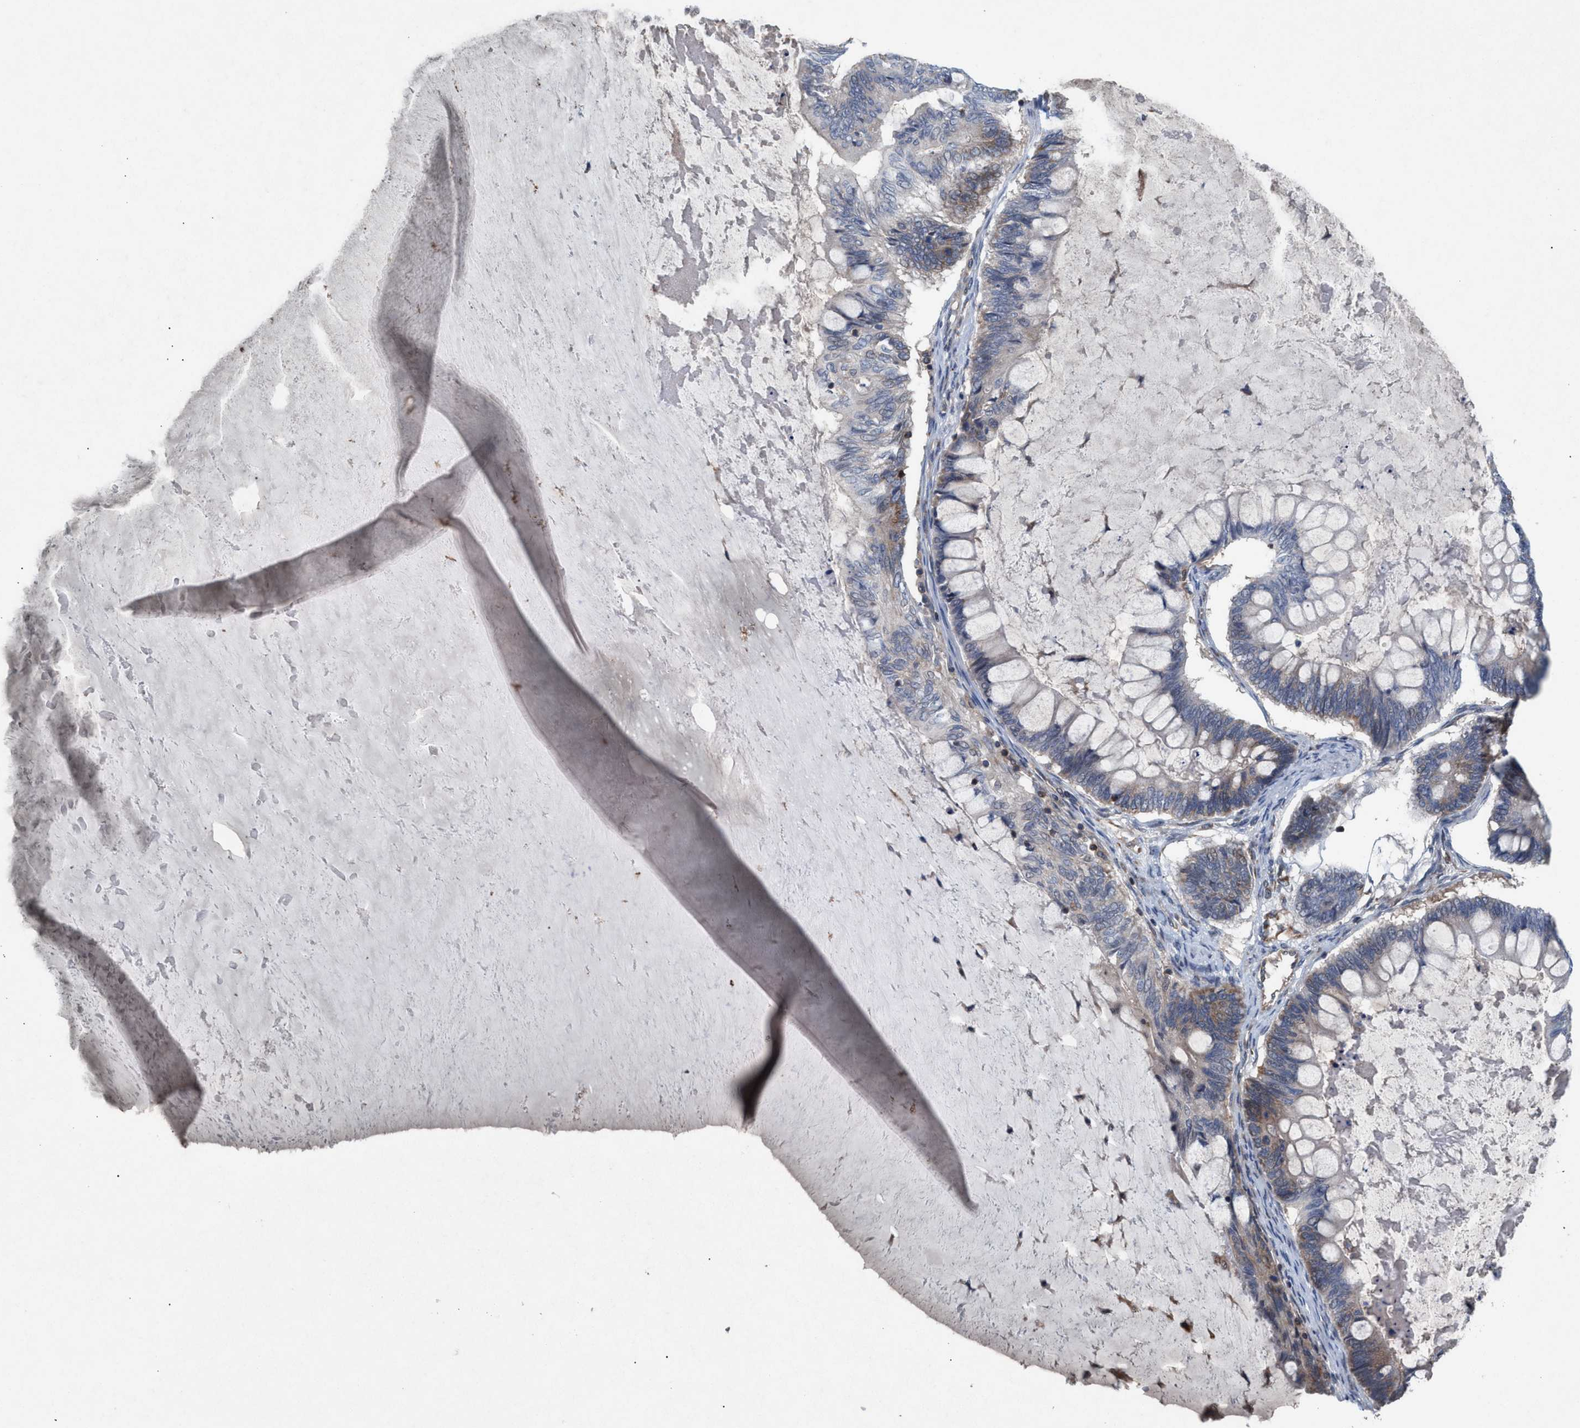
{"staining": {"intensity": "moderate", "quantity": "25%-75%", "location": "cytoplasmic/membranous"}, "tissue": "ovarian cancer", "cell_type": "Tumor cells", "image_type": "cancer", "snomed": [{"axis": "morphology", "description": "Cystadenocarcinoma, mucinous, NOS"}, {"axis": "topography", "description": "Ovary"}], "caption": "A photomicrograph showing moderate cytoplasmic/membranous staining in approximately 25%-75% of tumor cells in ovarian cancer (mucinous cystadenocarcinoma), as visualized by brown immunohistochemical staining.", "gene": "MRM1", "patient": {"sex": "female", "age": 61}}